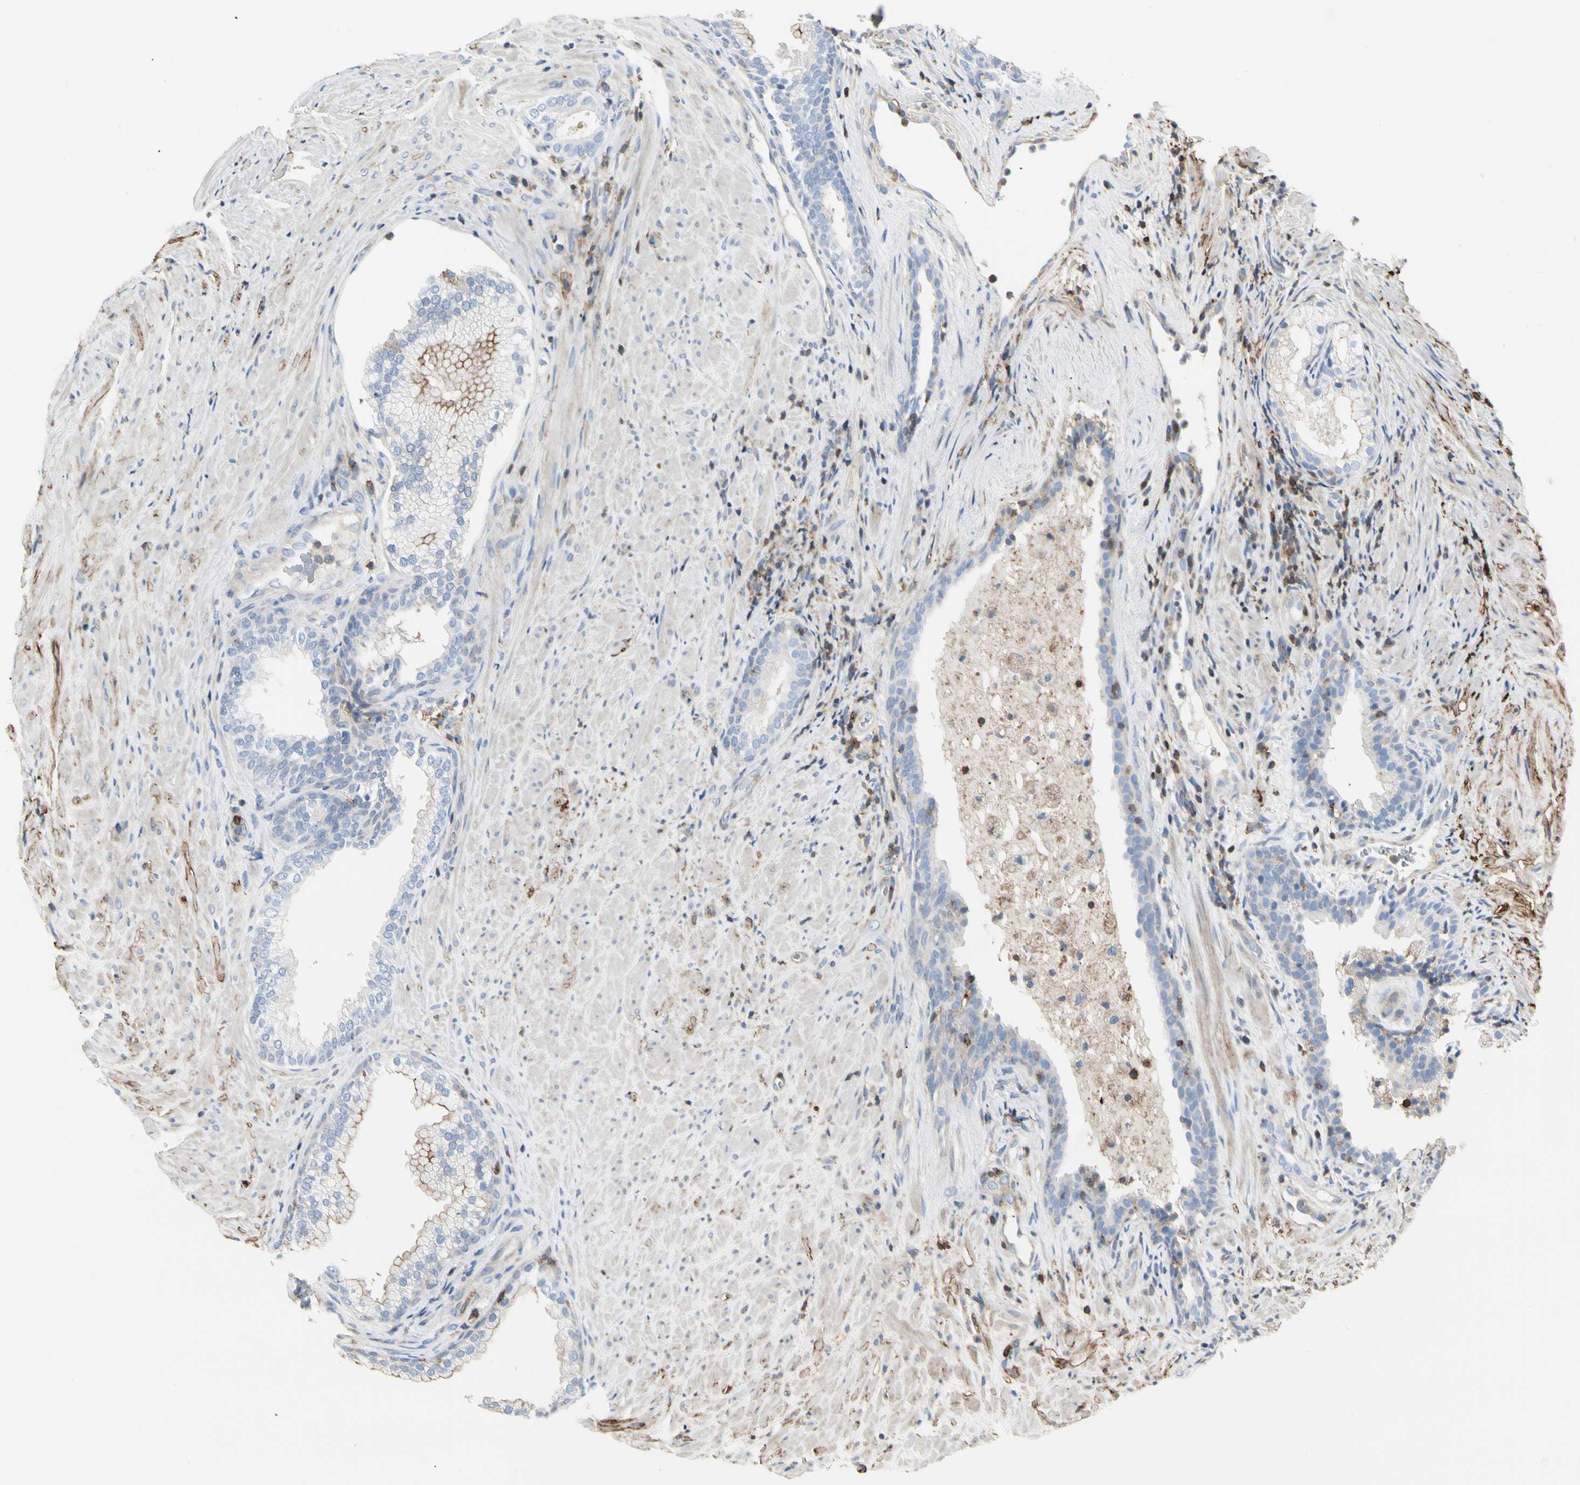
{"staining": {"intensity": "weak", "quantity": "<25%", "location": "cytoplasmic/membranous"}, "tissue": "prostate", "cell_type": "Glandular cells", "image_type": "normal", "snomed": [{"axis": "morphology", "description": "Normal tissue, NOS"}, {"axis": "topography", "description": "Prostate"}], "caption": "Prostate stained for a protein using IHC displays no staining glandular cells.", "gene": "CLEC2B", "patient": {"sex": "male", "age": 76}}